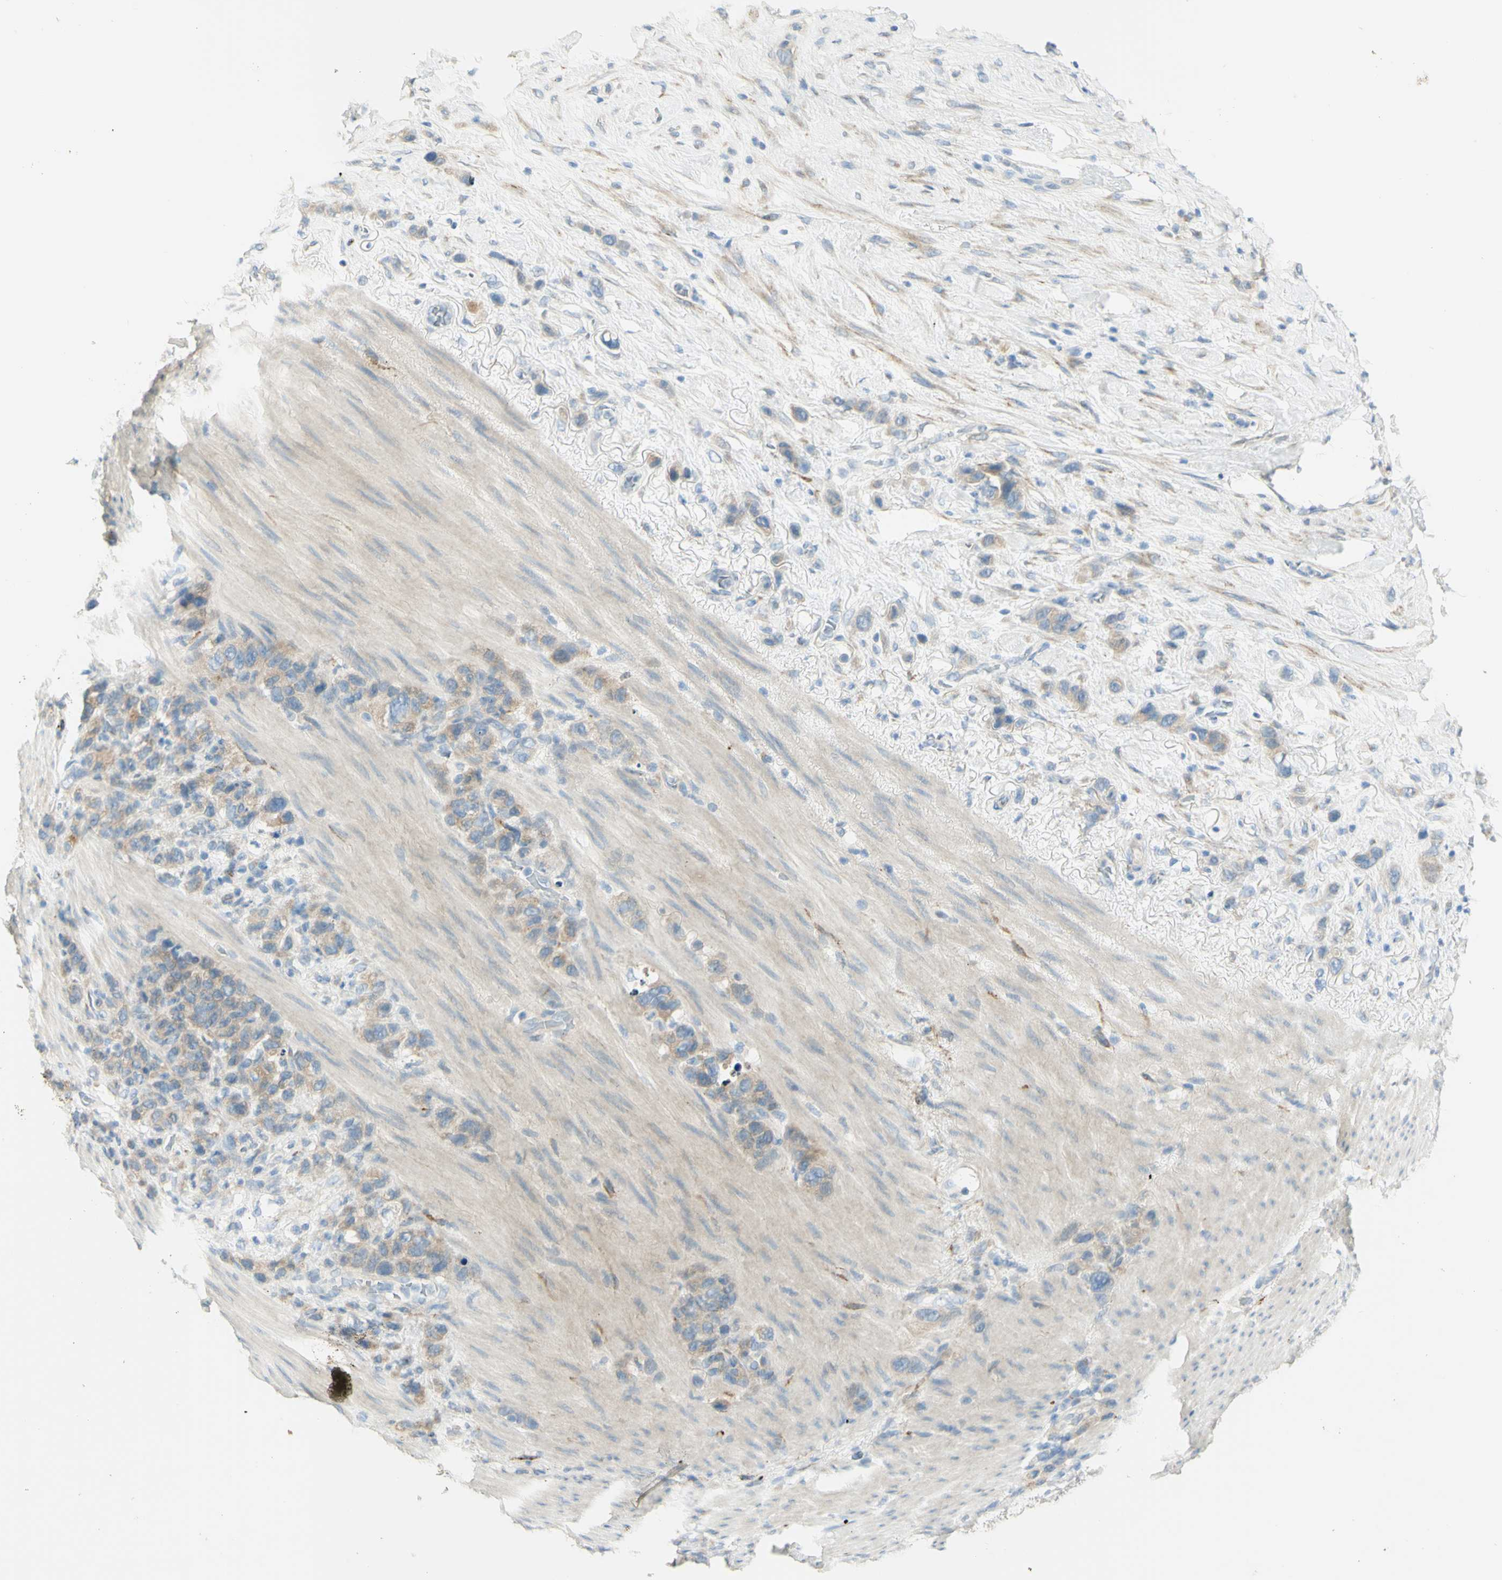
{"staining": {"intensity": "weak", "quantity": ">75%", "location": "cytoplasmic/membranous"}, "tissue": "stomach cancer", "cell_type": "Tumor cells", "image_type": "cancer", "snomed": [{"axis": "morphology", "description": "Adenocarcinoma, NOS"}, {"axis": "morphology", "description": "Adenocarcinoma, High grade"}, {"axis": "topography", "description": "Stomach, upper"}, {"axis": "topography", "description": "Stomach, lower"}], "caption": "Protein expression analysis of human adenocarcinoma (high-grade) (stomach) reveals weak cytoplasmic/membranous positivity in approximately >75% of tumor cells.", "gene": "GCNT3", "patient": {"sex": "female", "age": 65}}